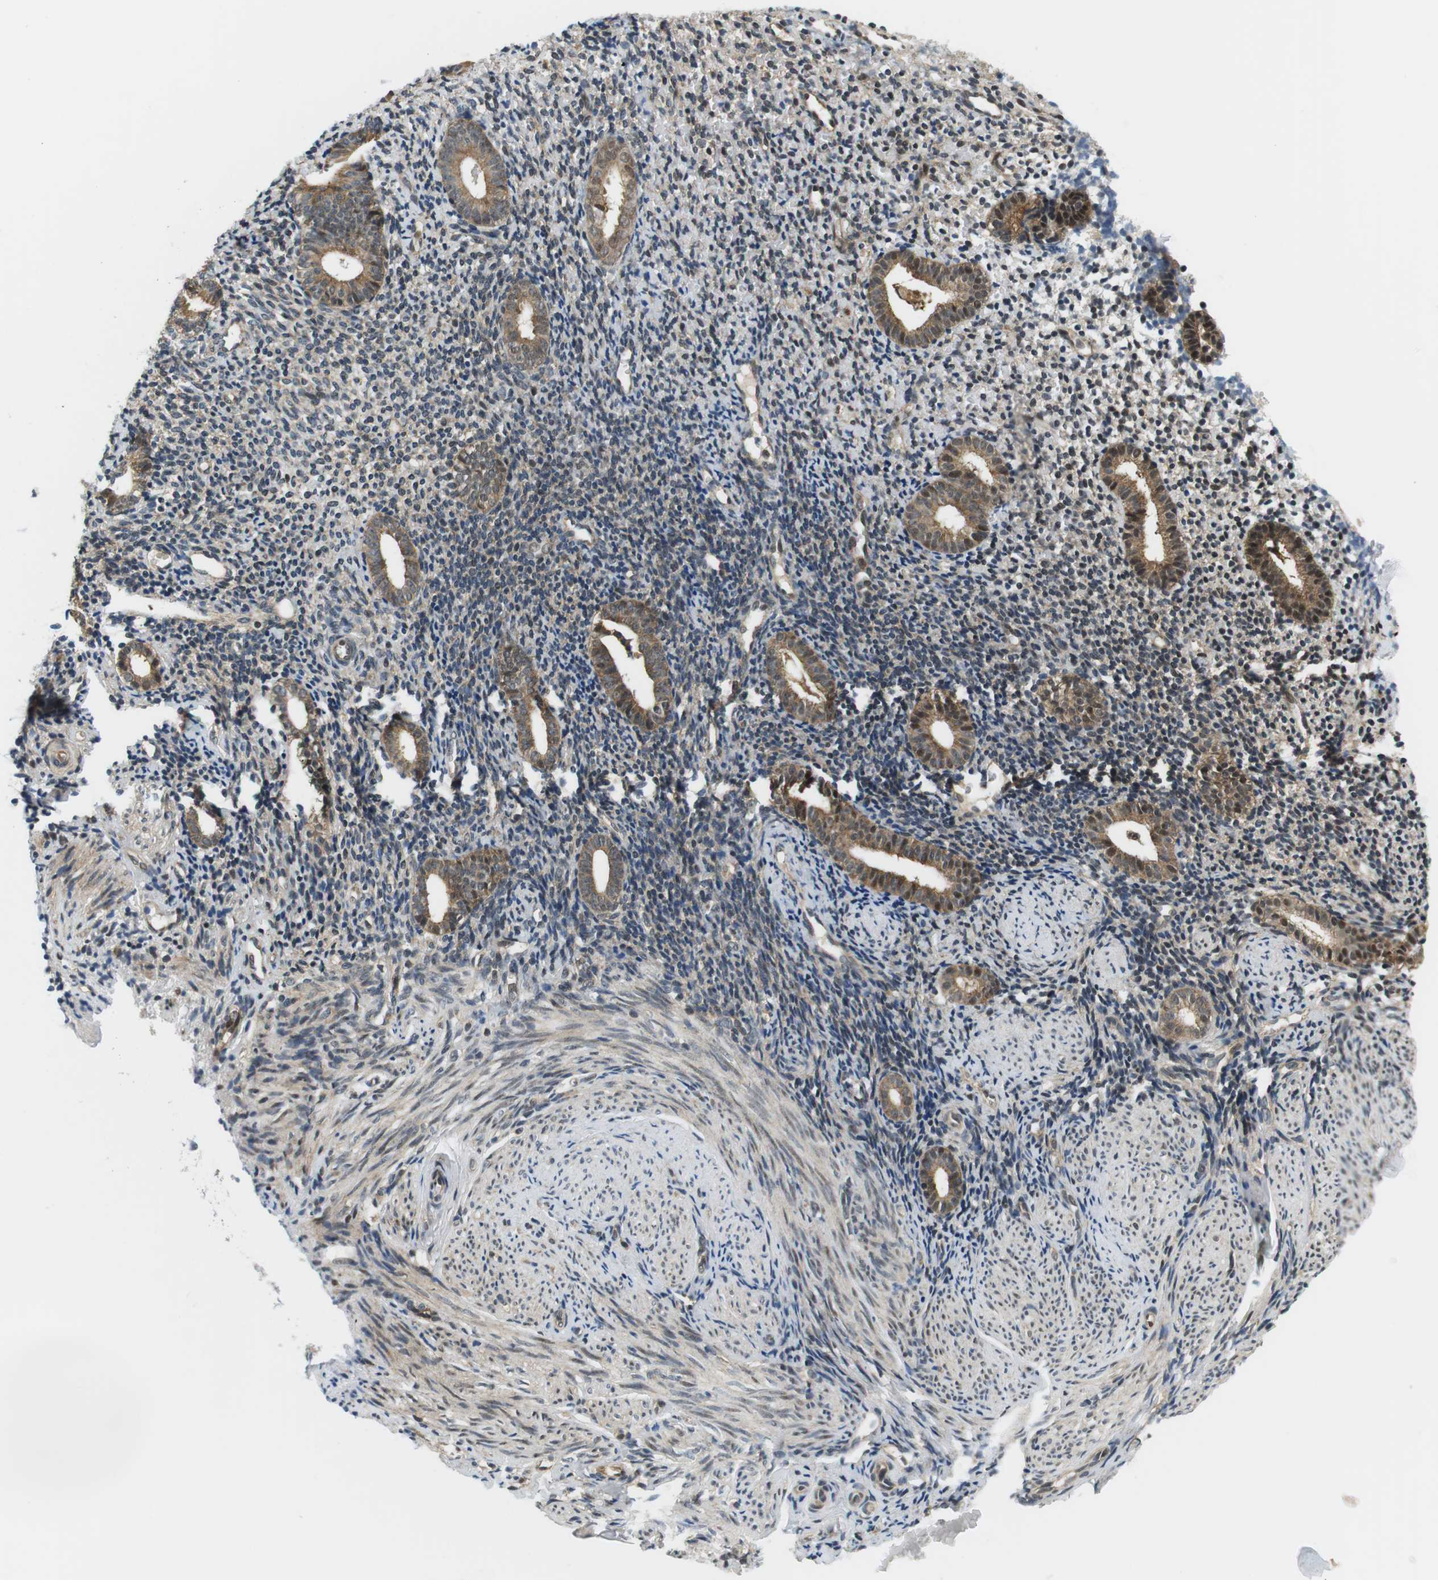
{"staining": {"intensity": "moderate", "quantity": "25%-75%", "location": "cytoplasmic/membranous,nuclear"}, "tissue": "endometrium", "cell_type": "Cells in endometrial stroma", "image_type": "normal", "snomed": [{"axis": "morphology", "description": "Normal tissue, NOS"}, {"axis": "topography", "description": "Endometrium"}], "caption": "Protein analysis of normal endometrium demonstrates moderate cytoplasmic/membranous,nuclear staining in about 25%-75% of cells in endometrial stroma. The protein is stained brown, and the nuclei are stained in blue (DAB IHC with brightfield microscopy, high magnification).", "gene": "CSNK2B", "patient": {"sex": "female", "age": 50}}